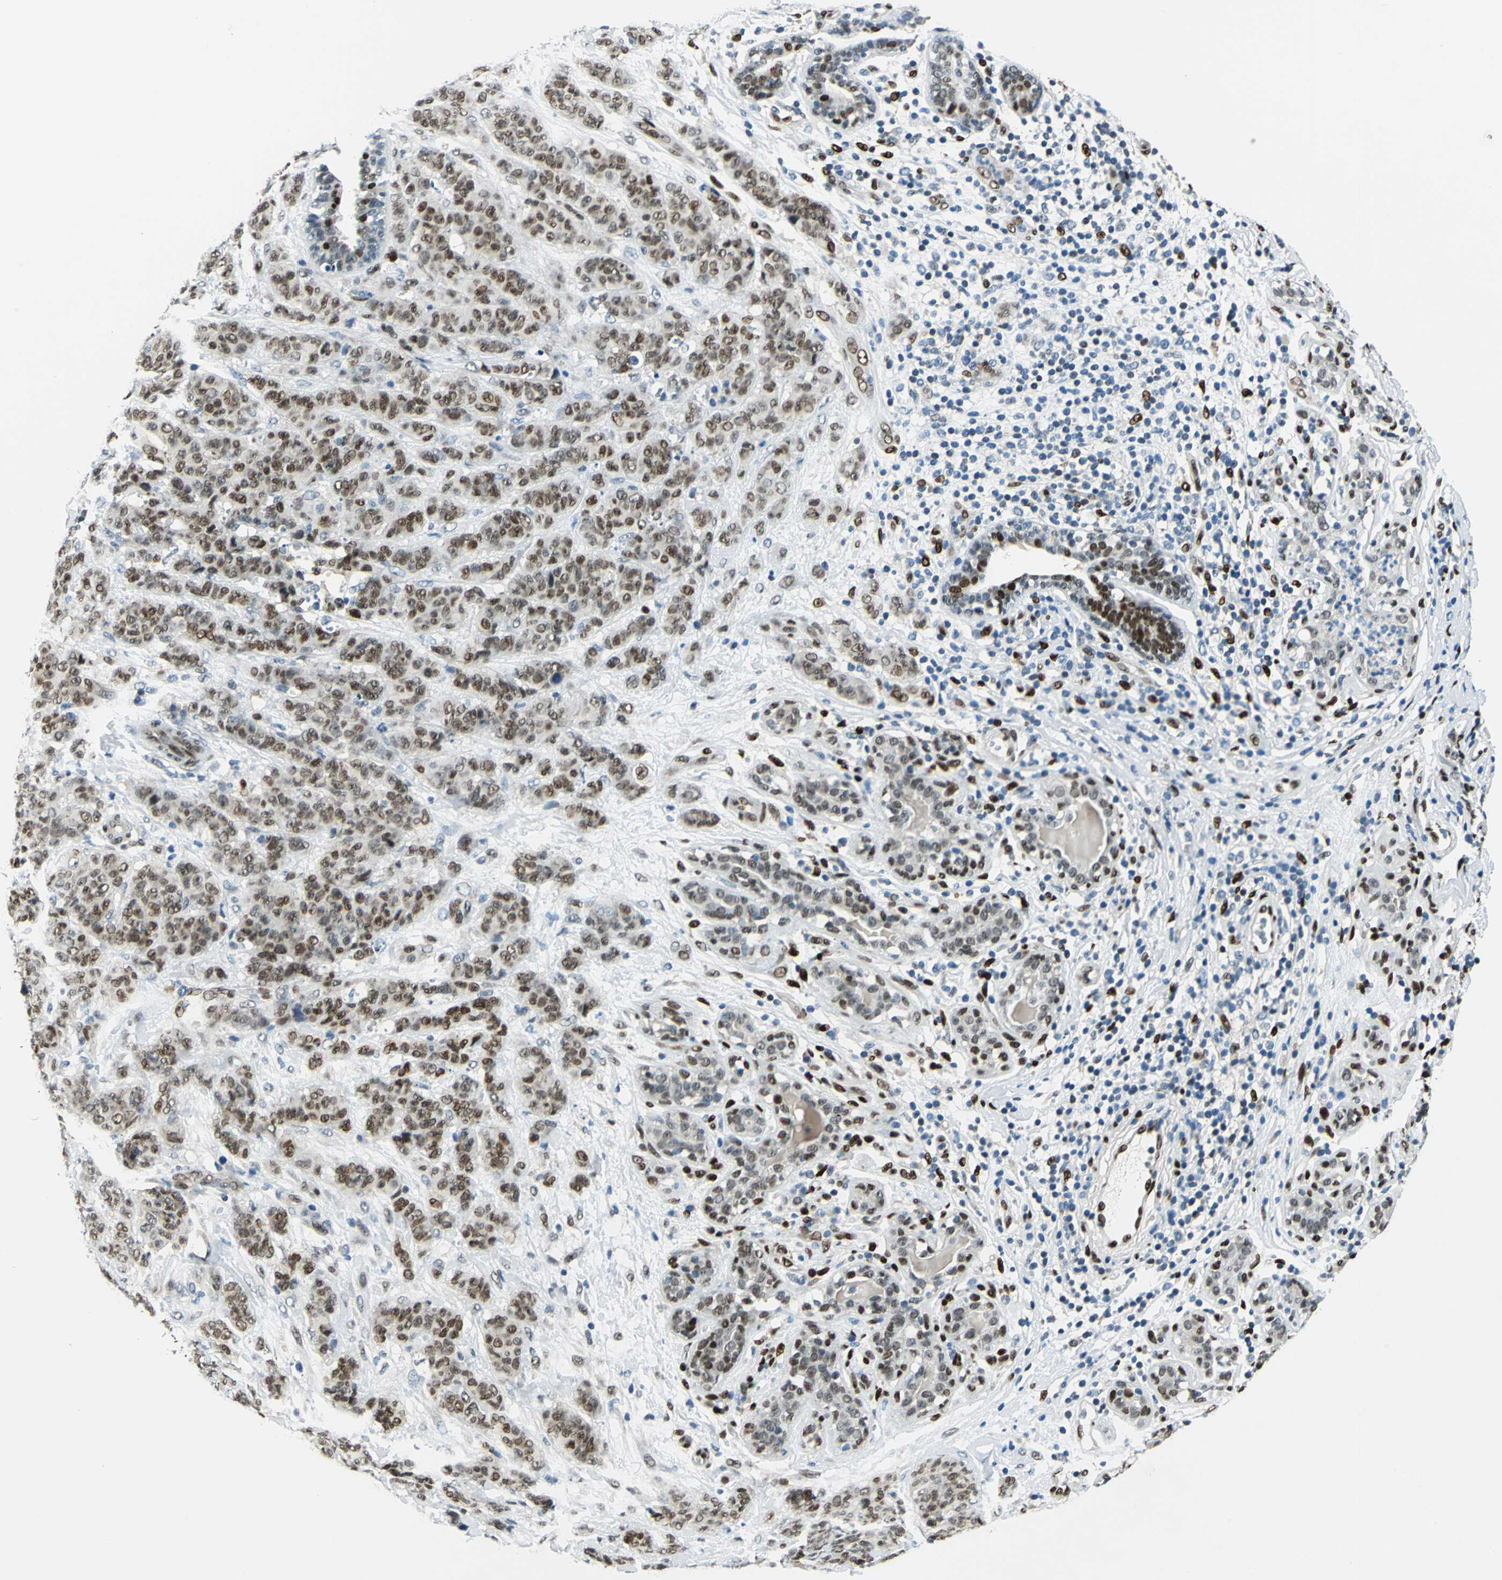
{"staining": {"intensity": "moderate", "quantity": ">75%", "location": "nuclear"}, "tissue": "breast cancer", "cell_type": "Tumor cells", "image_type": "cancer", "snomed": [{"axis": "morphology", "description": "Duct carcinoma"}, {"axis": "topography", "description": "Breast"}], "caption": "High-power microscopy captured an immunohistochemistry (IHC) image of breast infiltrating ductal carcinoma, revealing moderate nuclear staining in approximately >75% of tumor cells.", "gene": "NFIA", "patient": {"sex": "female", "age": 40}}